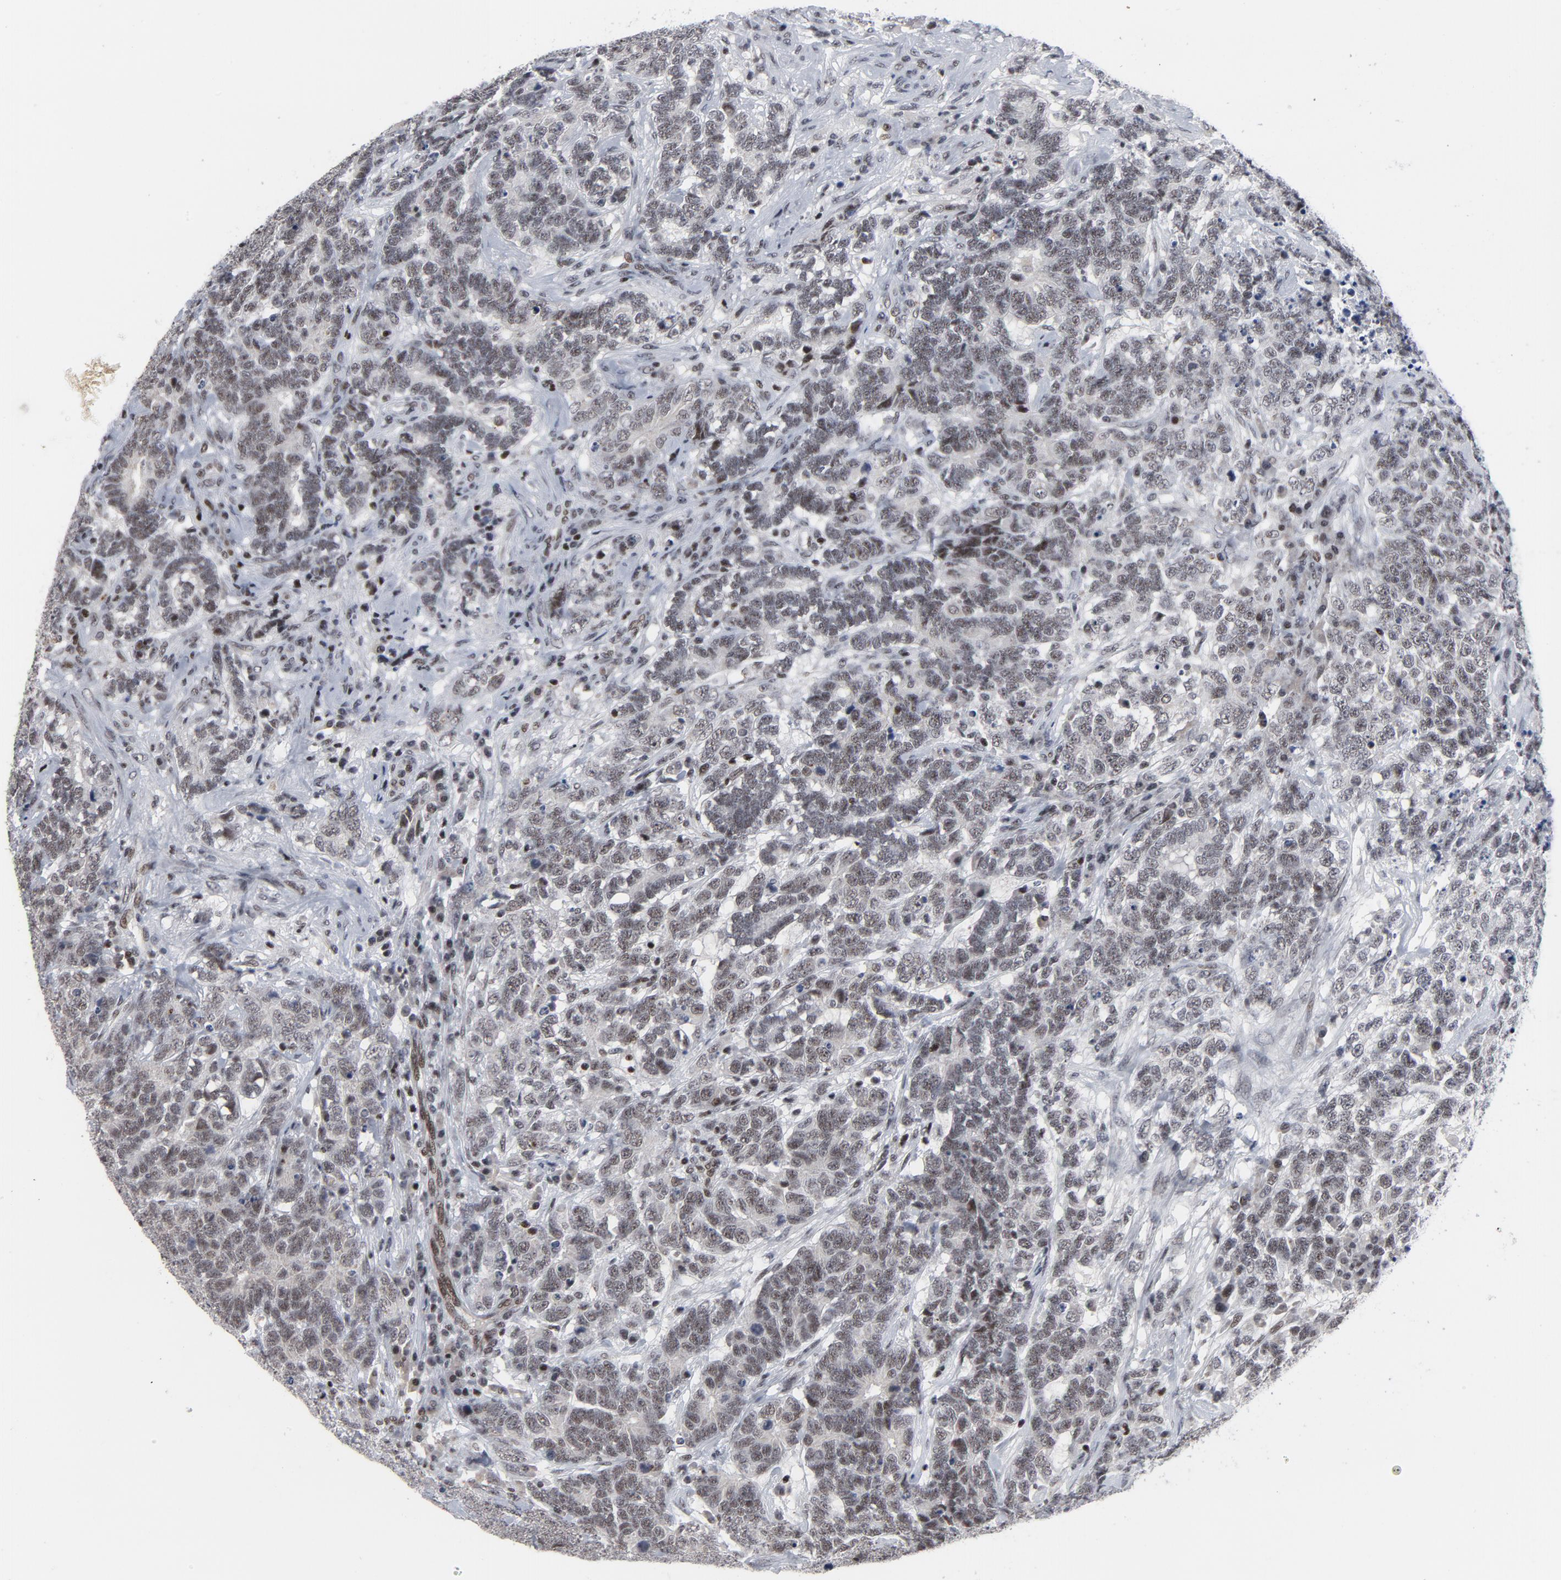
{"staining": {"intensity": "weak", "quantity": ">75%", "location": "nuclear"}, "tissue": "testis cancer", "cell_type": "Tumor cells", "image_type": "cancer", "snomed": [{"axis": "morphology", "description": "Carcinoma, Embryonal, NOS"}, {"axis": "topography", "description": "Testis"}], "caption": "Protein expression analysis of testis cancer (embryonal carcinoma) exhibits weak nuclear expression in approximately >75% of tumor cells. (Stains: DAB (3,3'-diaminobenzidine) in brown, nuclei in blue, Microscopy: brightfield microscopy at high magnification).", "gene": "GABPA", "patient": {"sex": "male", "age": 26}}